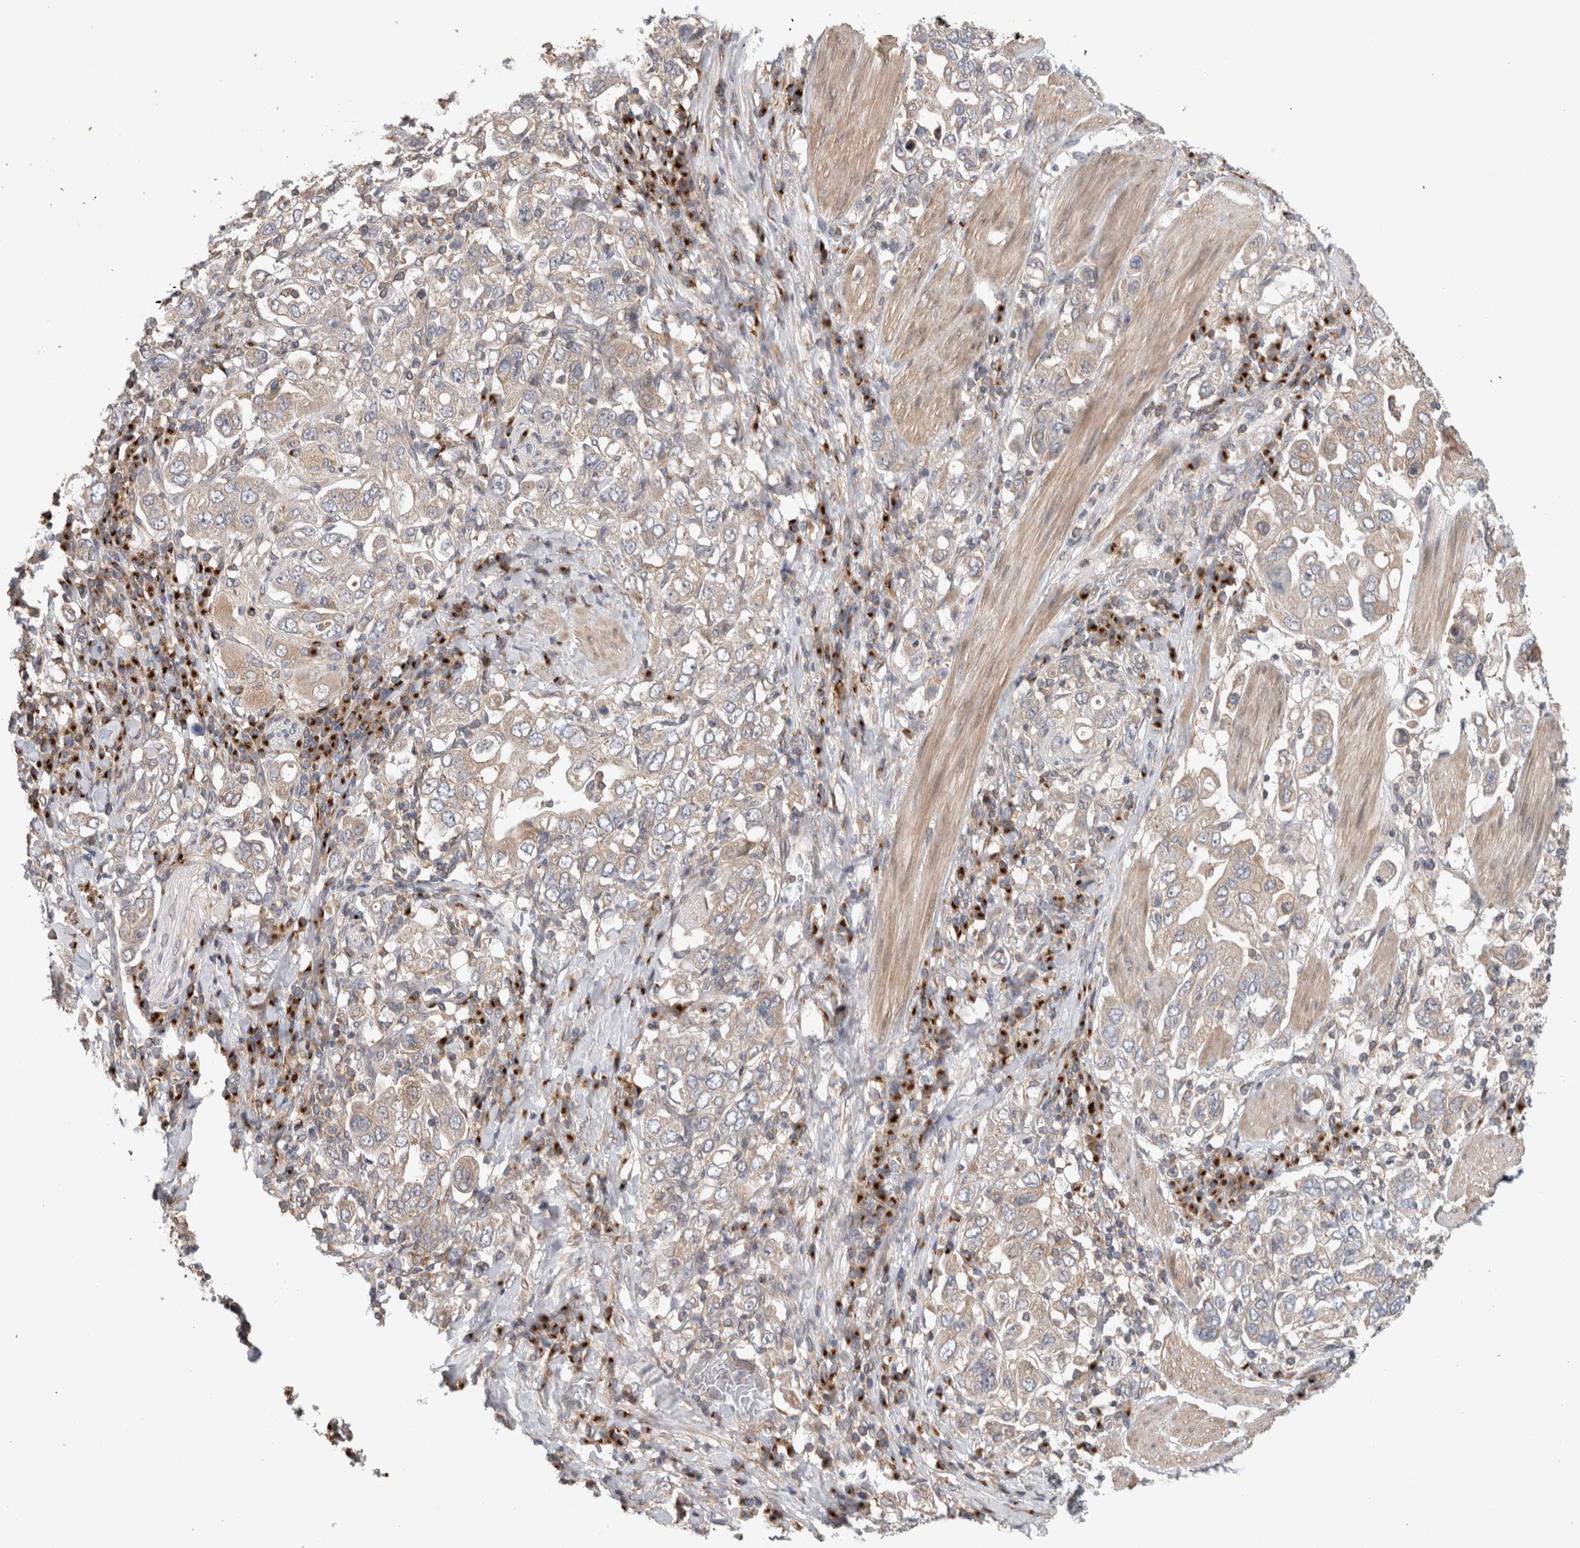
{"staining": {"intensity": "weak", "quantity": ">75%", "location": "cytoplasmic/membranous"}, "tissue": "stomach cancer", "cell_type": "Tumor cells", "image_type": "cancer", "snomed": [{"axis": "morphology", "description": "Adenocarcinoma, NOS"}, {"axis": "topography", "description": "Stomach, upper"}], "caption": "Adenocarcinoma (stomach) stained with DAB immunohistochemistry reveals low levels of weak cytoplasmic/membranous expression in approximately >75% of tumor cells.", "gene": "TRIM5", "patient": {"sex": "male", "age": 62}}